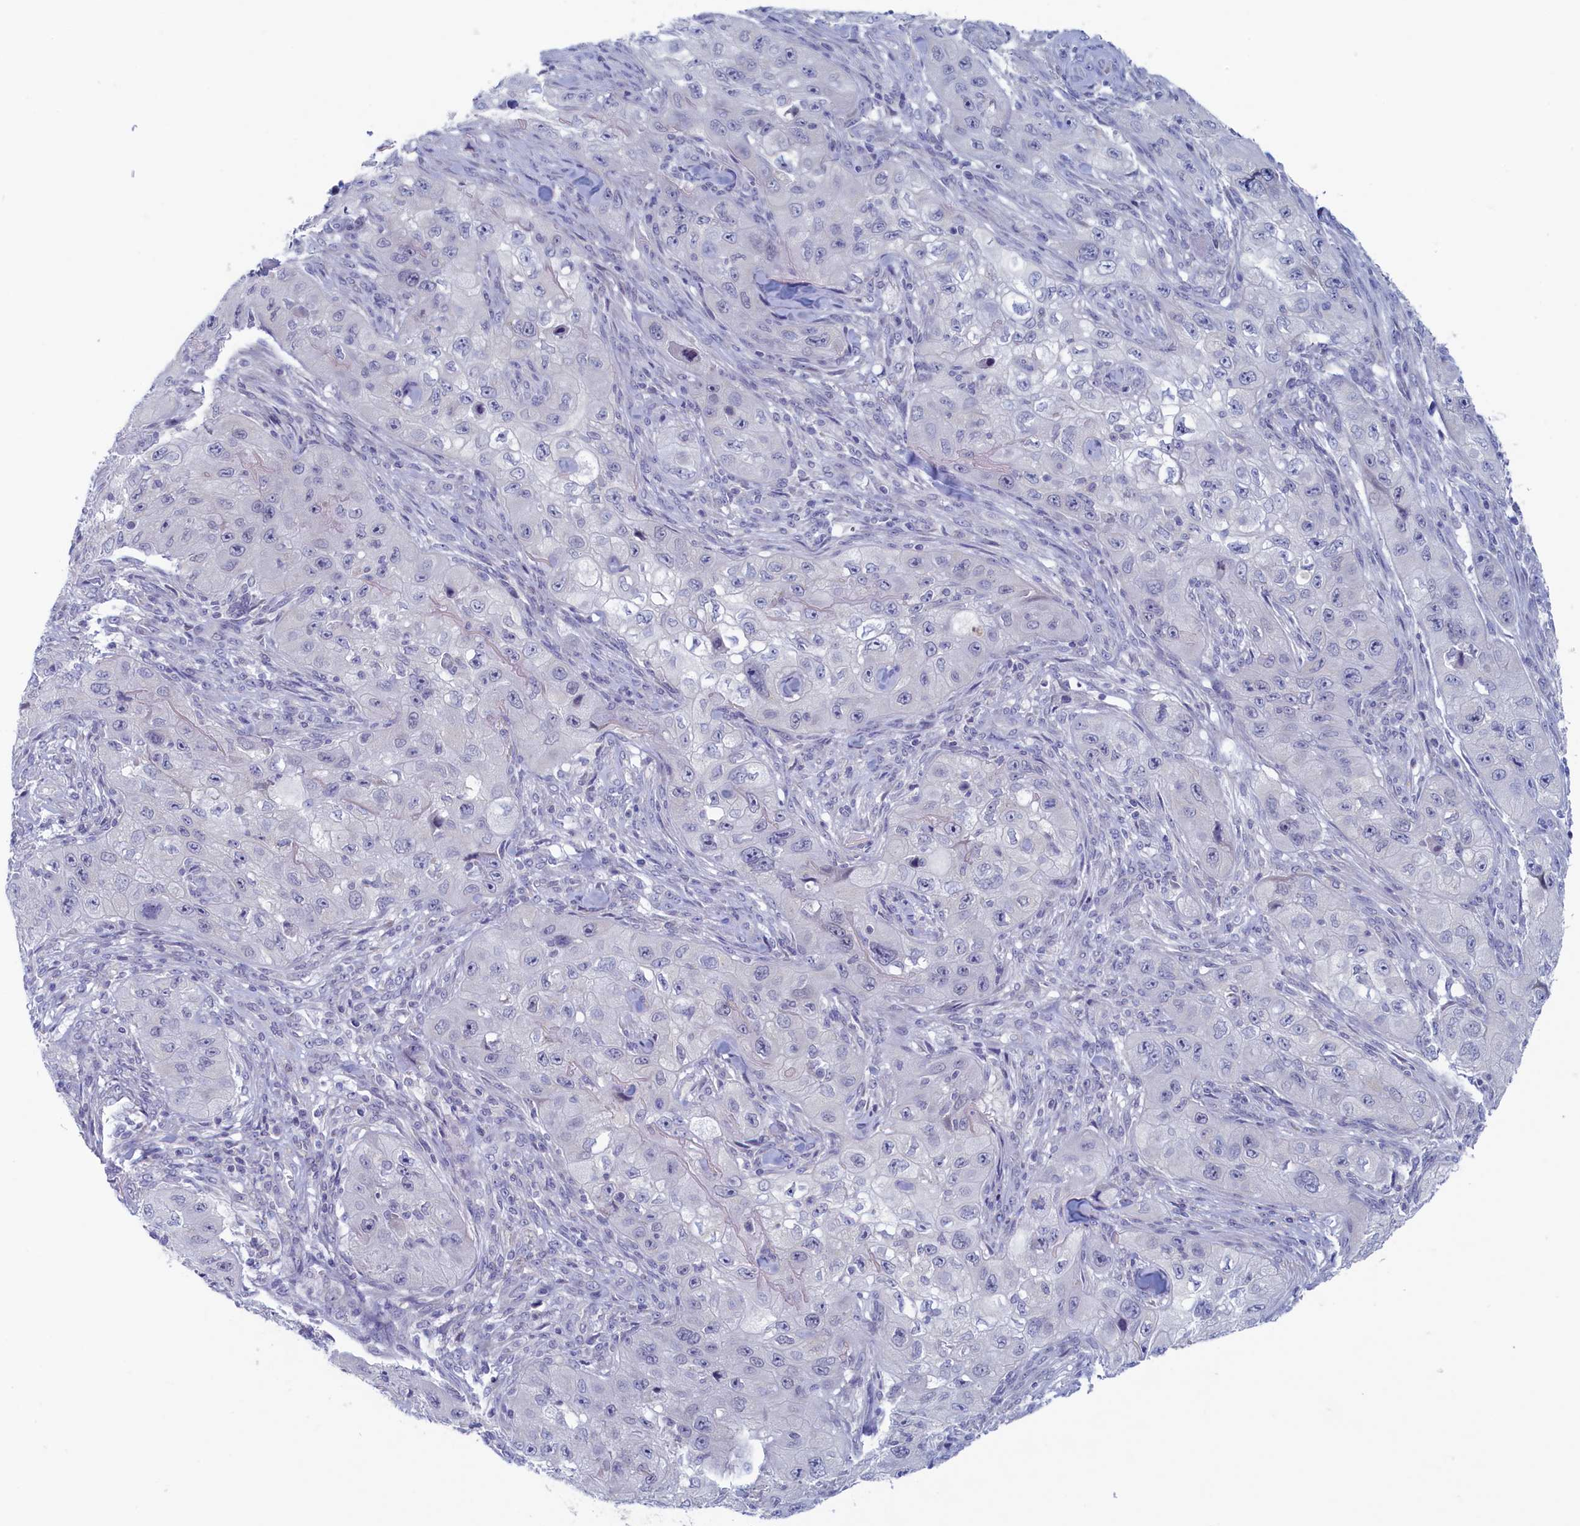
{"staining": {"intensity": "negative", "quantity": "none", "location": "none"}, "tissue": "skin cancer", "cell_type": "Tumor cells", "image_type": "cancer", "snomed": [{"axis": "morphology", "description": "Squamous cell carcinoma, NOS"}, {"axis": "topography", "description": "Skin"}, {"axis": "topography", "description": "Subcutis"}], "caption": "A high-resolution photomicrograph shows IHC staining of skin squamous cell carcinoma, which exhibits no significant expression in tumor cells.", "gene": "WDR76", "patient": {"sex": "male", "age": 73}}